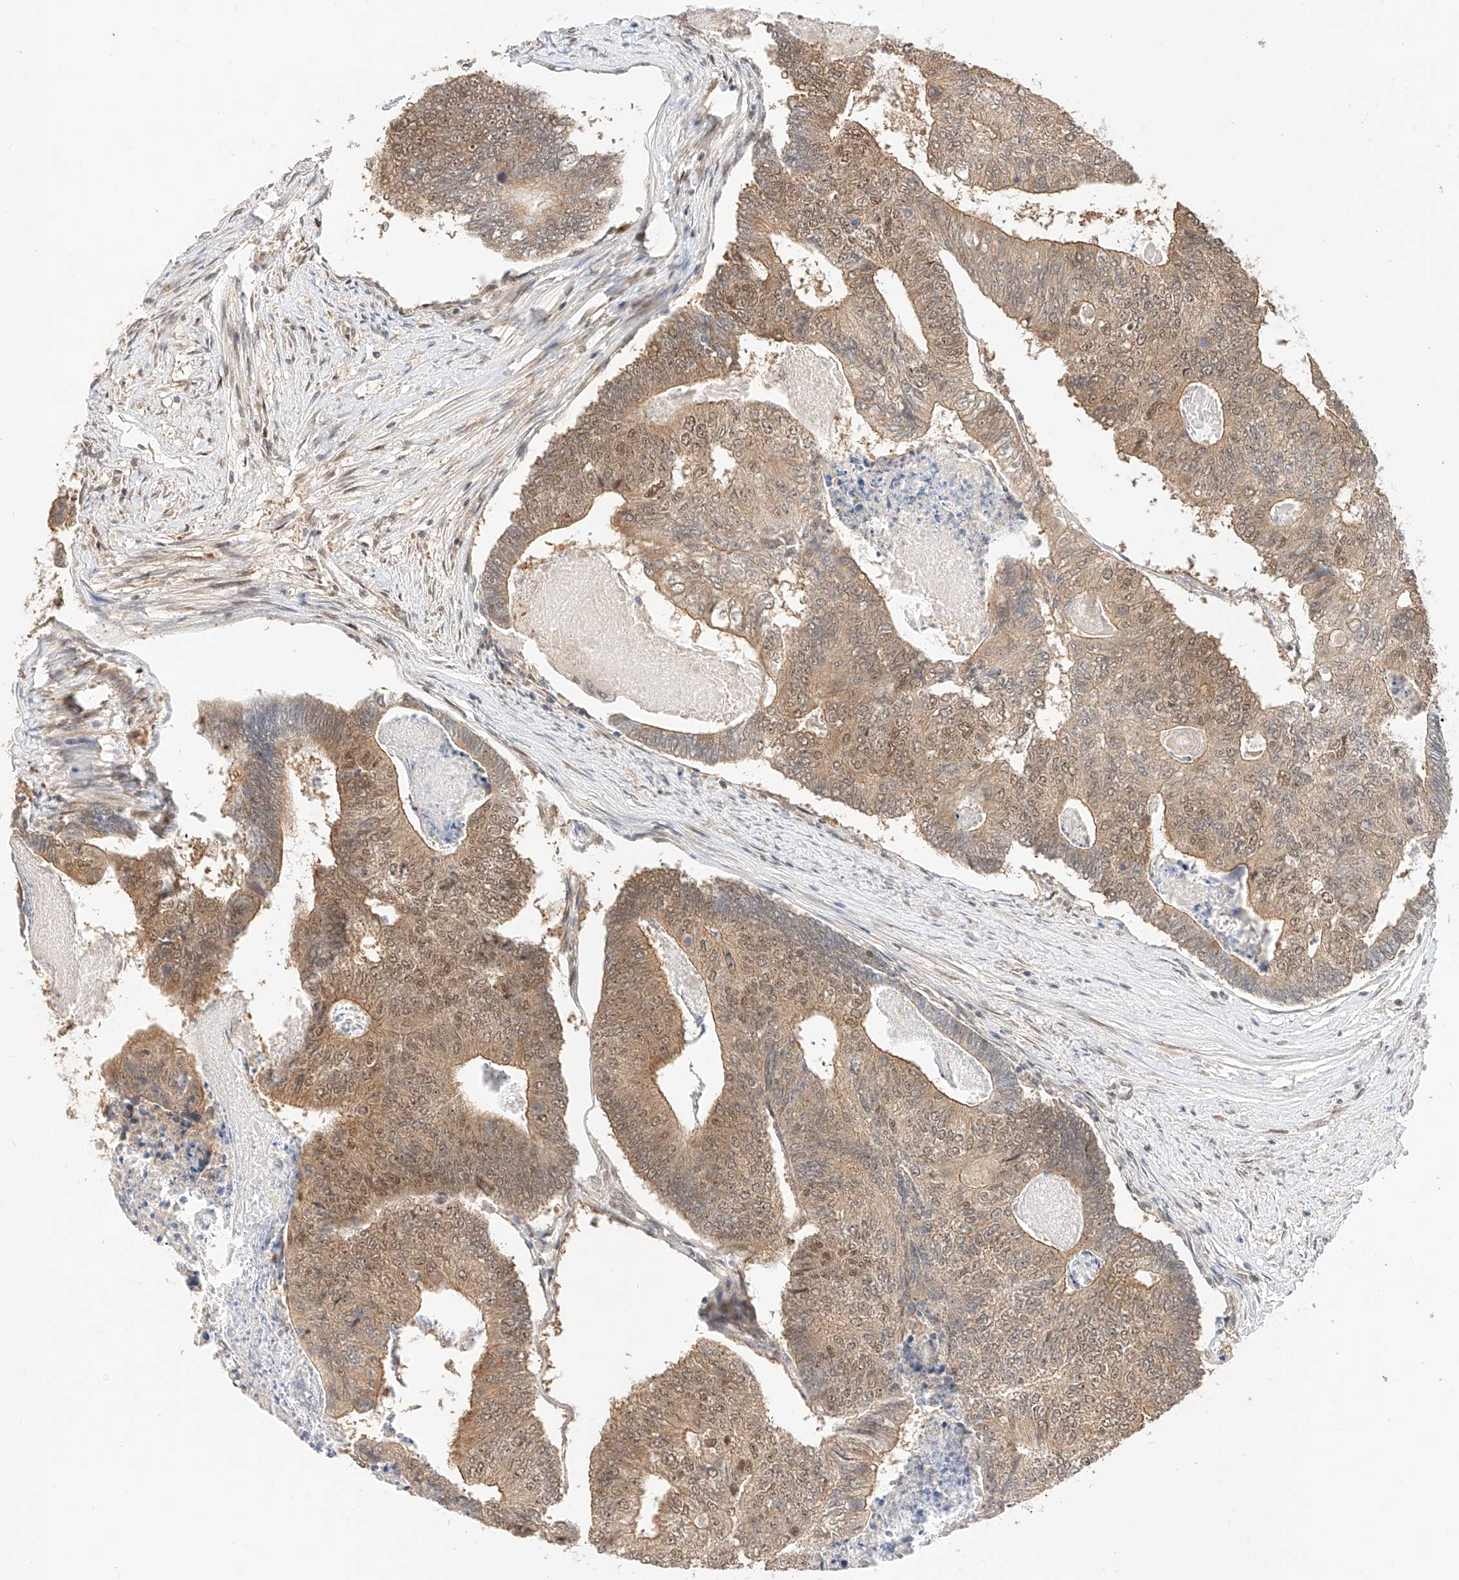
{"staining": {"intensity": "moderate", "quantity": ">75%", "location": "cytoplasmic/membranous,nuclear"}, "tissue": "colorectal cancer", "cell_type": "Tumor cells", "image_type": "cancer", "snomed": [{"axis": "morphology", "description": "Adenocarcinoma, NOS"}, {"axis": "topography", "description": "Colon"}], "caption": "This micrograph displays IHC staining of human colorectal cancer, with medium moderate cytoplasmic/membranous and nuclear positivity in approximately >75% of tumor cells.", "gene": "EIF4H", "patient": {"sex": "female", "age": 67}}